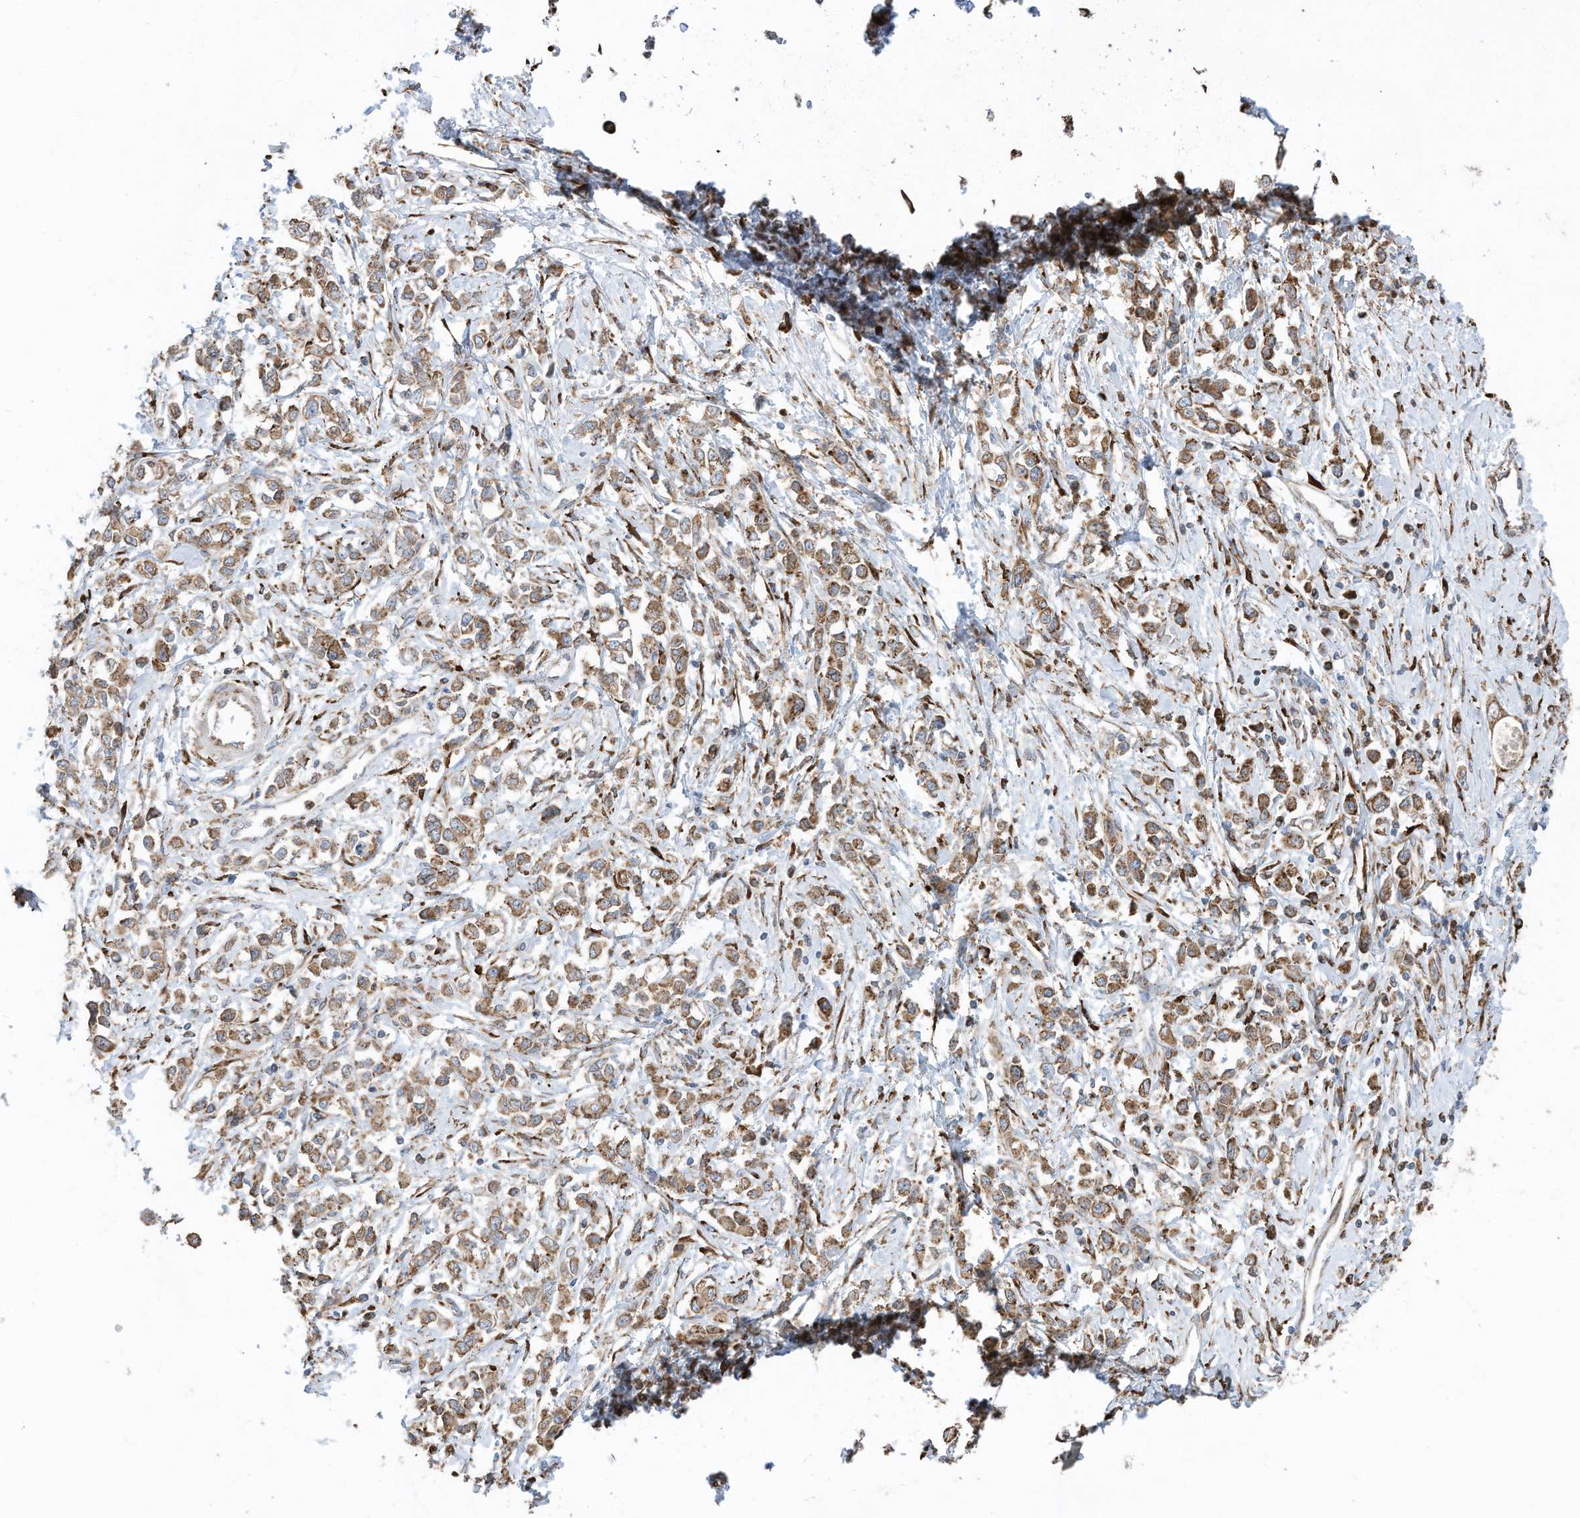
{"staining": {"intensity": "moderate", "quantity": ">75%", "location": "cytoplasmic/membranous"}, "tissue": "stomach cancer", "cell_type": "Tumor cells", "image_type": "cancer", "snomed": [{"axis": "morphology", "description": "Adenocarcinoma, NOS"}, {"axis": "topography", "description": "Stomach"}], "caption": "Moderate cytoplasmic/membranous protein positivity is seen in approximately >75% of tumor cells in adenocarcinoma (stomach).", "gene": "ZNF354C", "patient": {"sex": "female", "age": 76}}